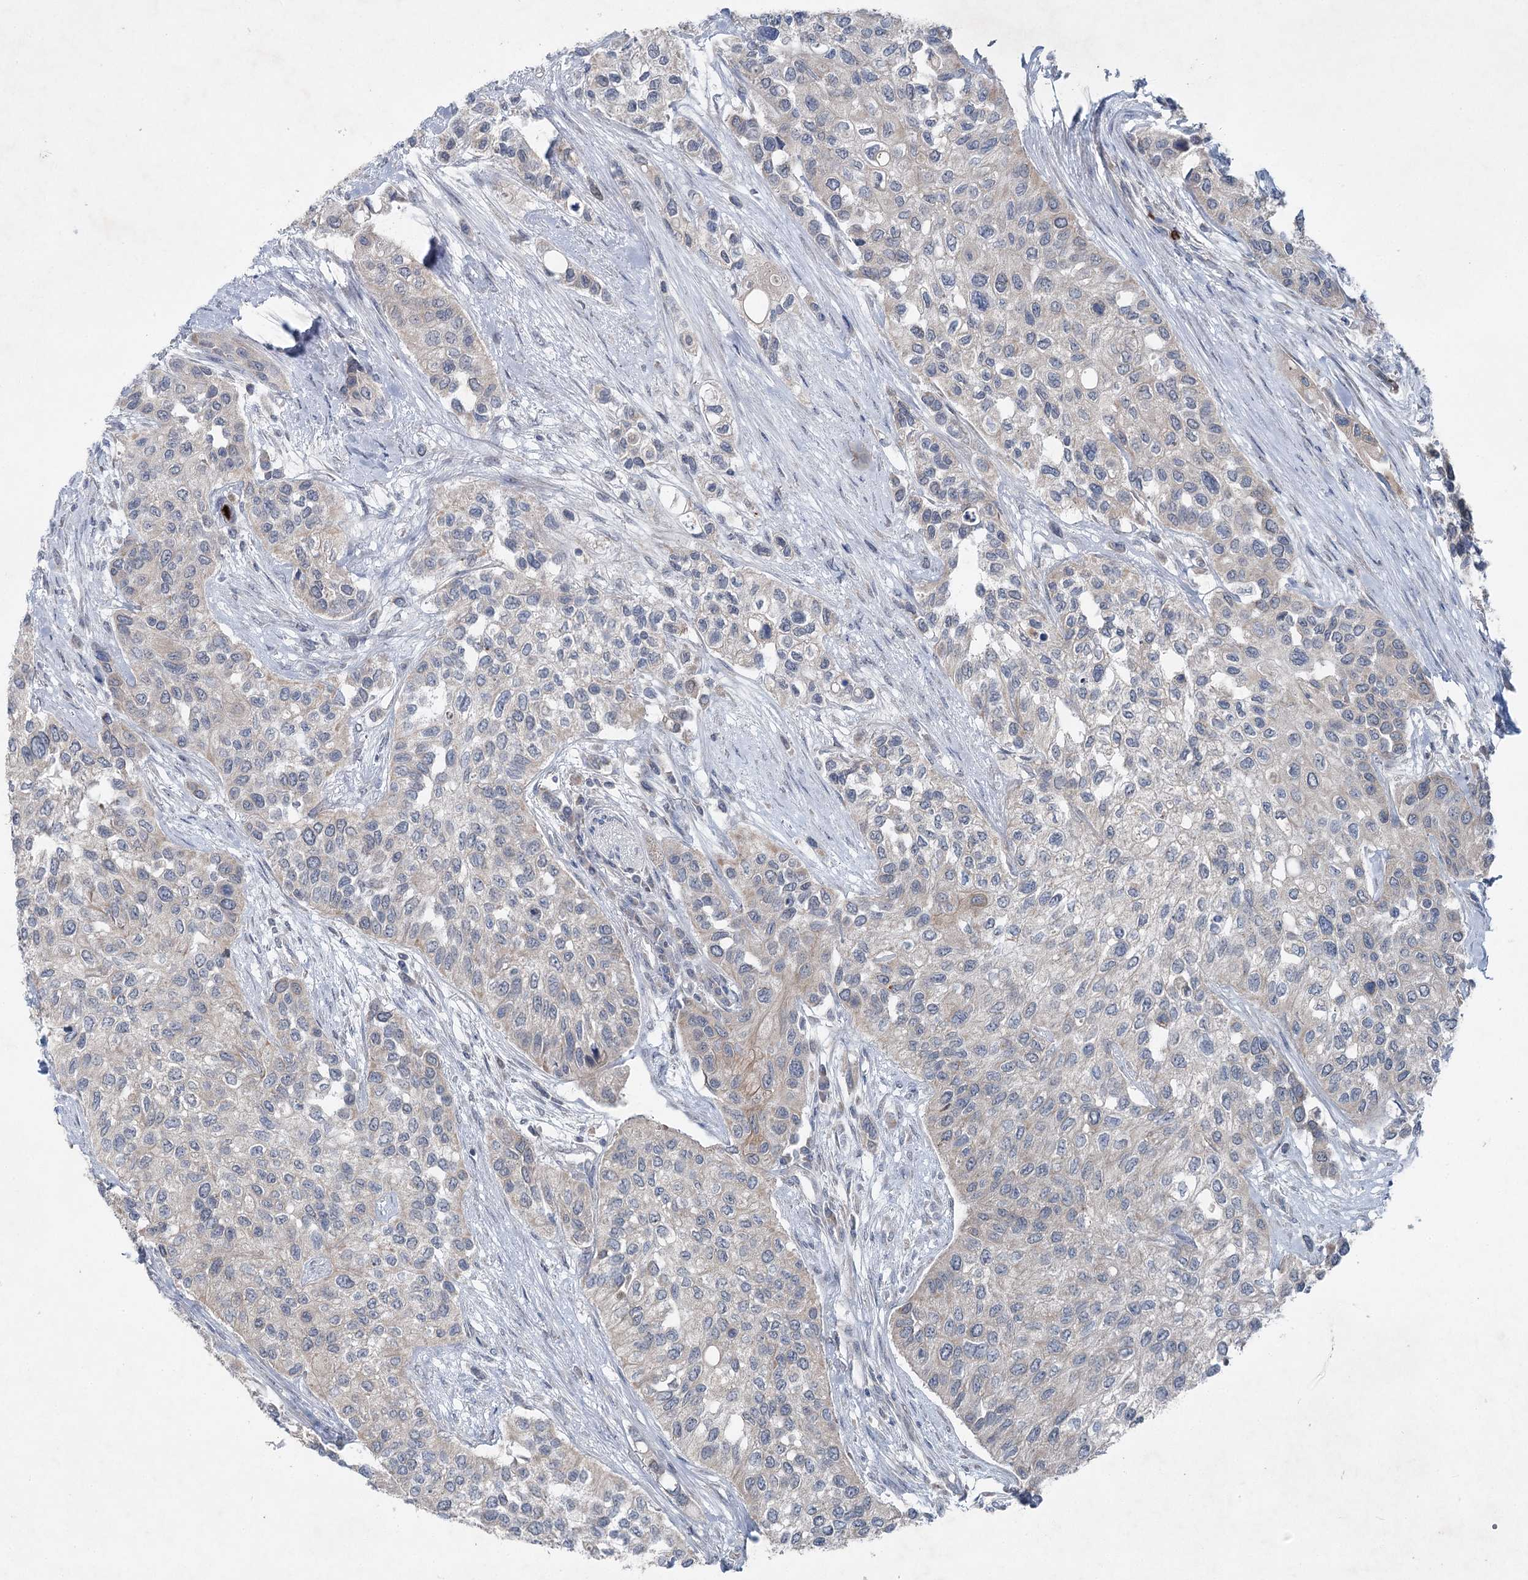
{"staining": {"intensity": "negative", "quantity": "none", "location": "none"}, "tissue": "urothelial cancer", "cell_type": "Tumor cells", "image_type": "cancer", "snomed": [{"axis": "morphology", "description": "Normal tissue, NOS"}, {"axis": "morphology", "description": "Urothelial carcinoma, High grade"}, {"axis": "topography", "description": "Vascular tissue"}, {"axis": "topography", "description": "Urinary bladder"}], "caption": "High power microscopy photomicrograph of an IHC image of urothelial cancer, revealing no significant expression in tumor cells.", "gene": "PLA2G12A", "patient": {"sex": "female", "age": 56}}